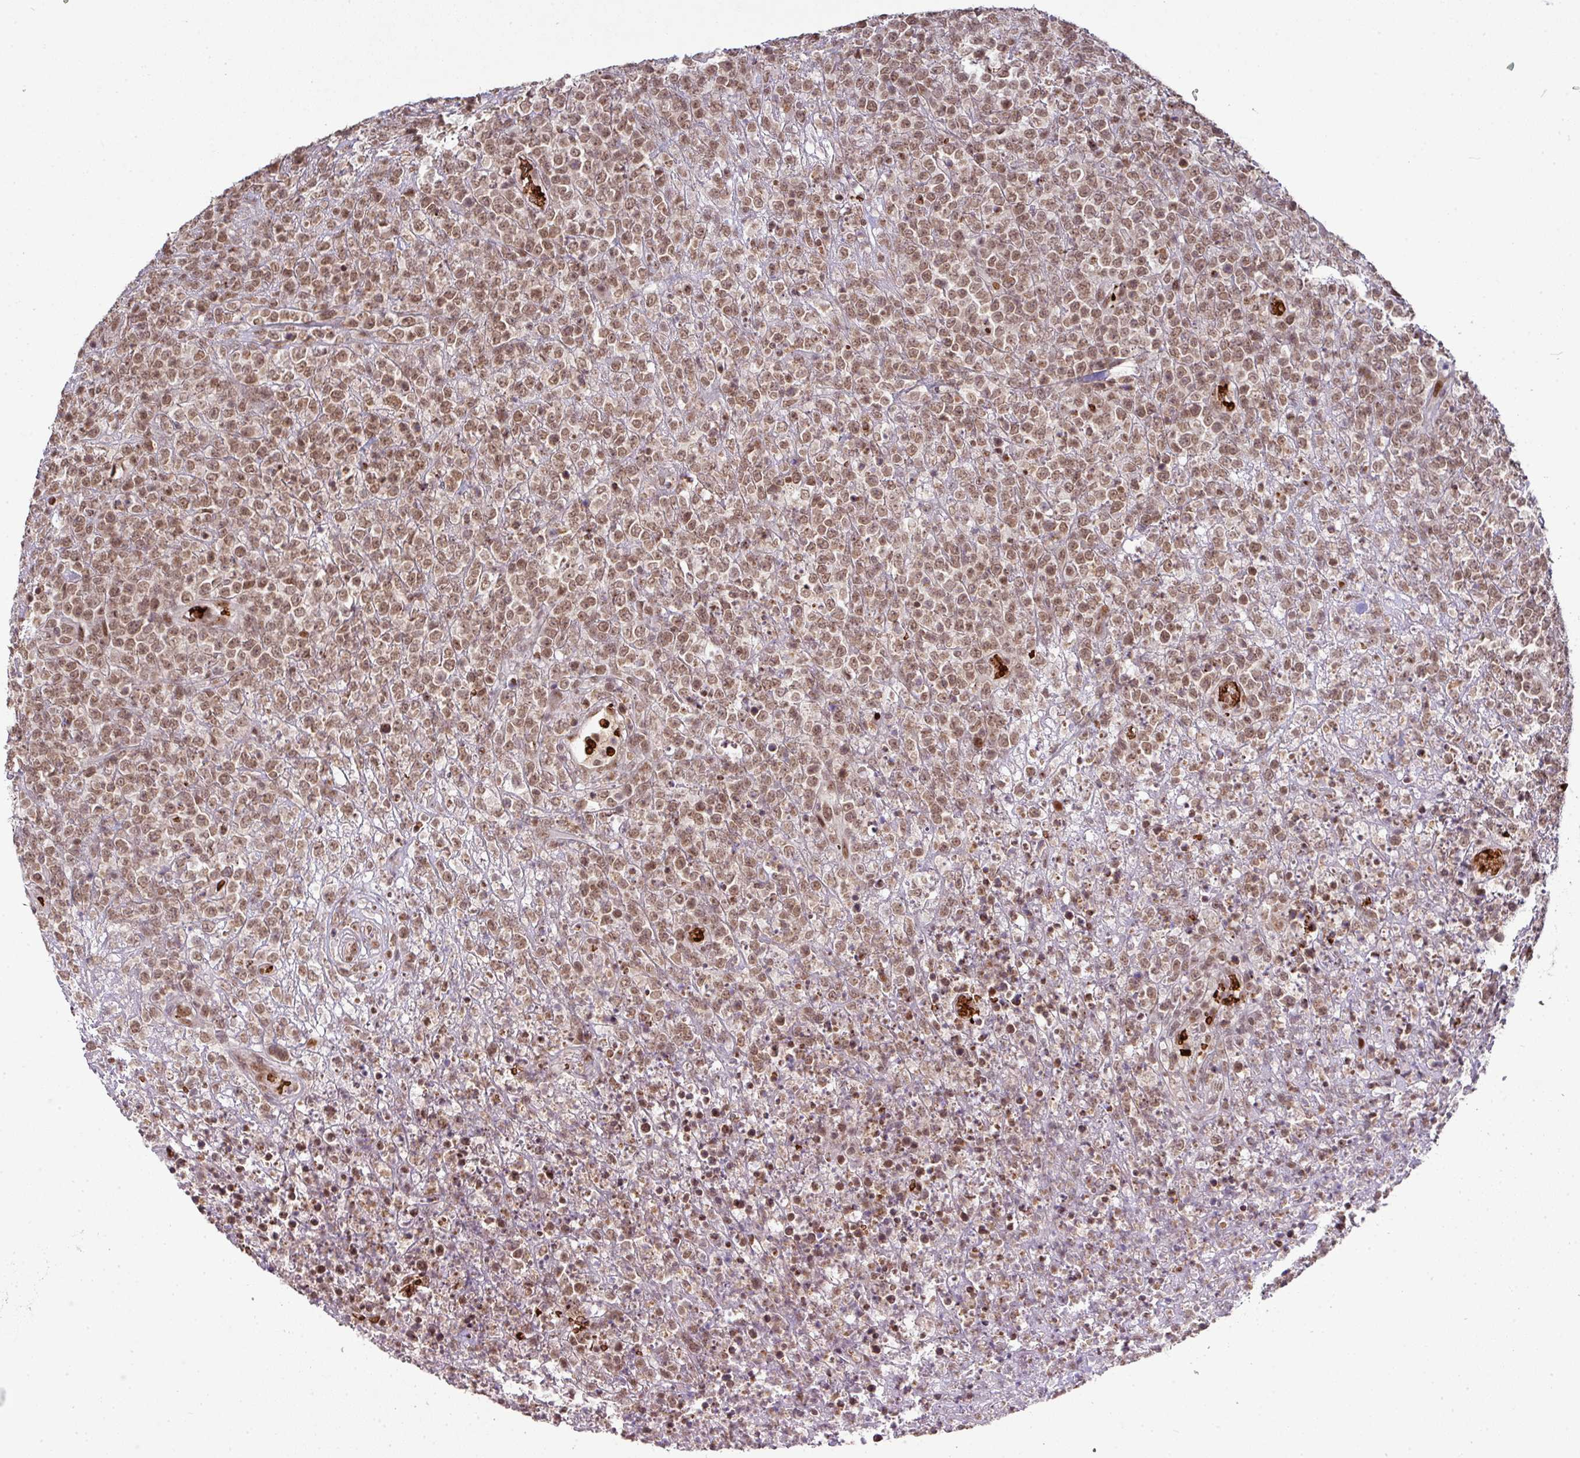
{"staining": {"intensity": "moderate", "quantity": ">75%", "location": "nuclear"}, "tissue": "lymphoma", "cell_type": "Tumor cells", "image_type": "cancer", "snomed": [{"axis": "morphology", "description": "Malignant lymphoma, non-Hodgkin's type, High grade"}, {"axis": "topography", "description": "Colon"}], "caption": "Protein expression by immunohistochemistry displays moderate nuclear positivity in approximately >75% of tumor cells in lymphoma.", "gene": "NEIL1", "patient": {"sex": "female", "age": 53}}